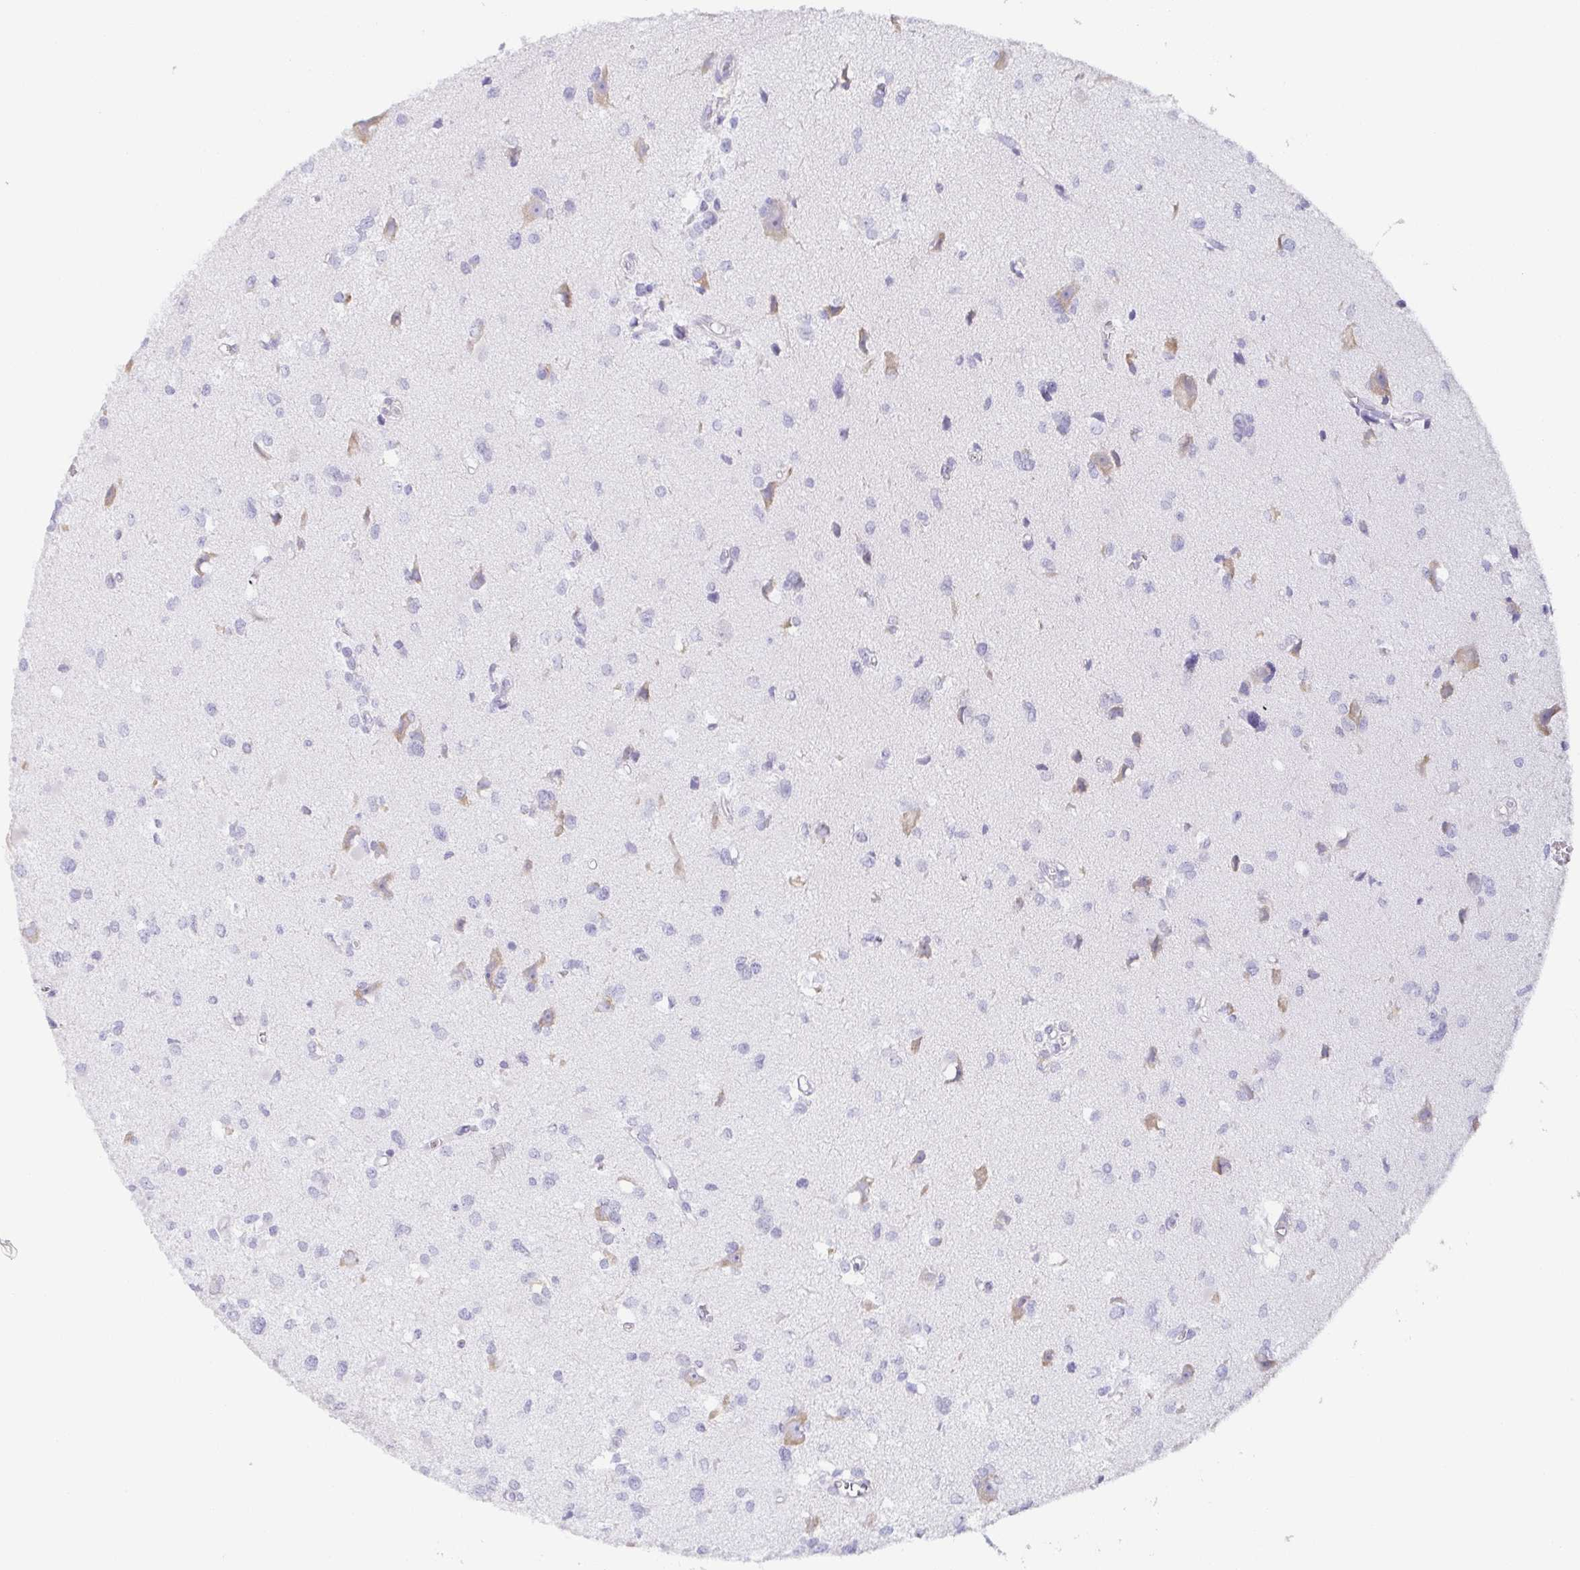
{"staining": {"intensity": "negative", "quantity": "none", "location": "none"}, "tissue": "glioma", "cell_type": "Tumor cells", "image_type": "cancer", "snomed": [{"axis": "morphology", "description": "Glioma, malignant, High grade"}, {"axis": "topography", "description": "Brain"}], "caption": "Image shows no protein expression in tumor cells of malignant glioma (high-grade) tissue.", "gene": "PRR27", "patient": {"sex": "male", "age": 23}}